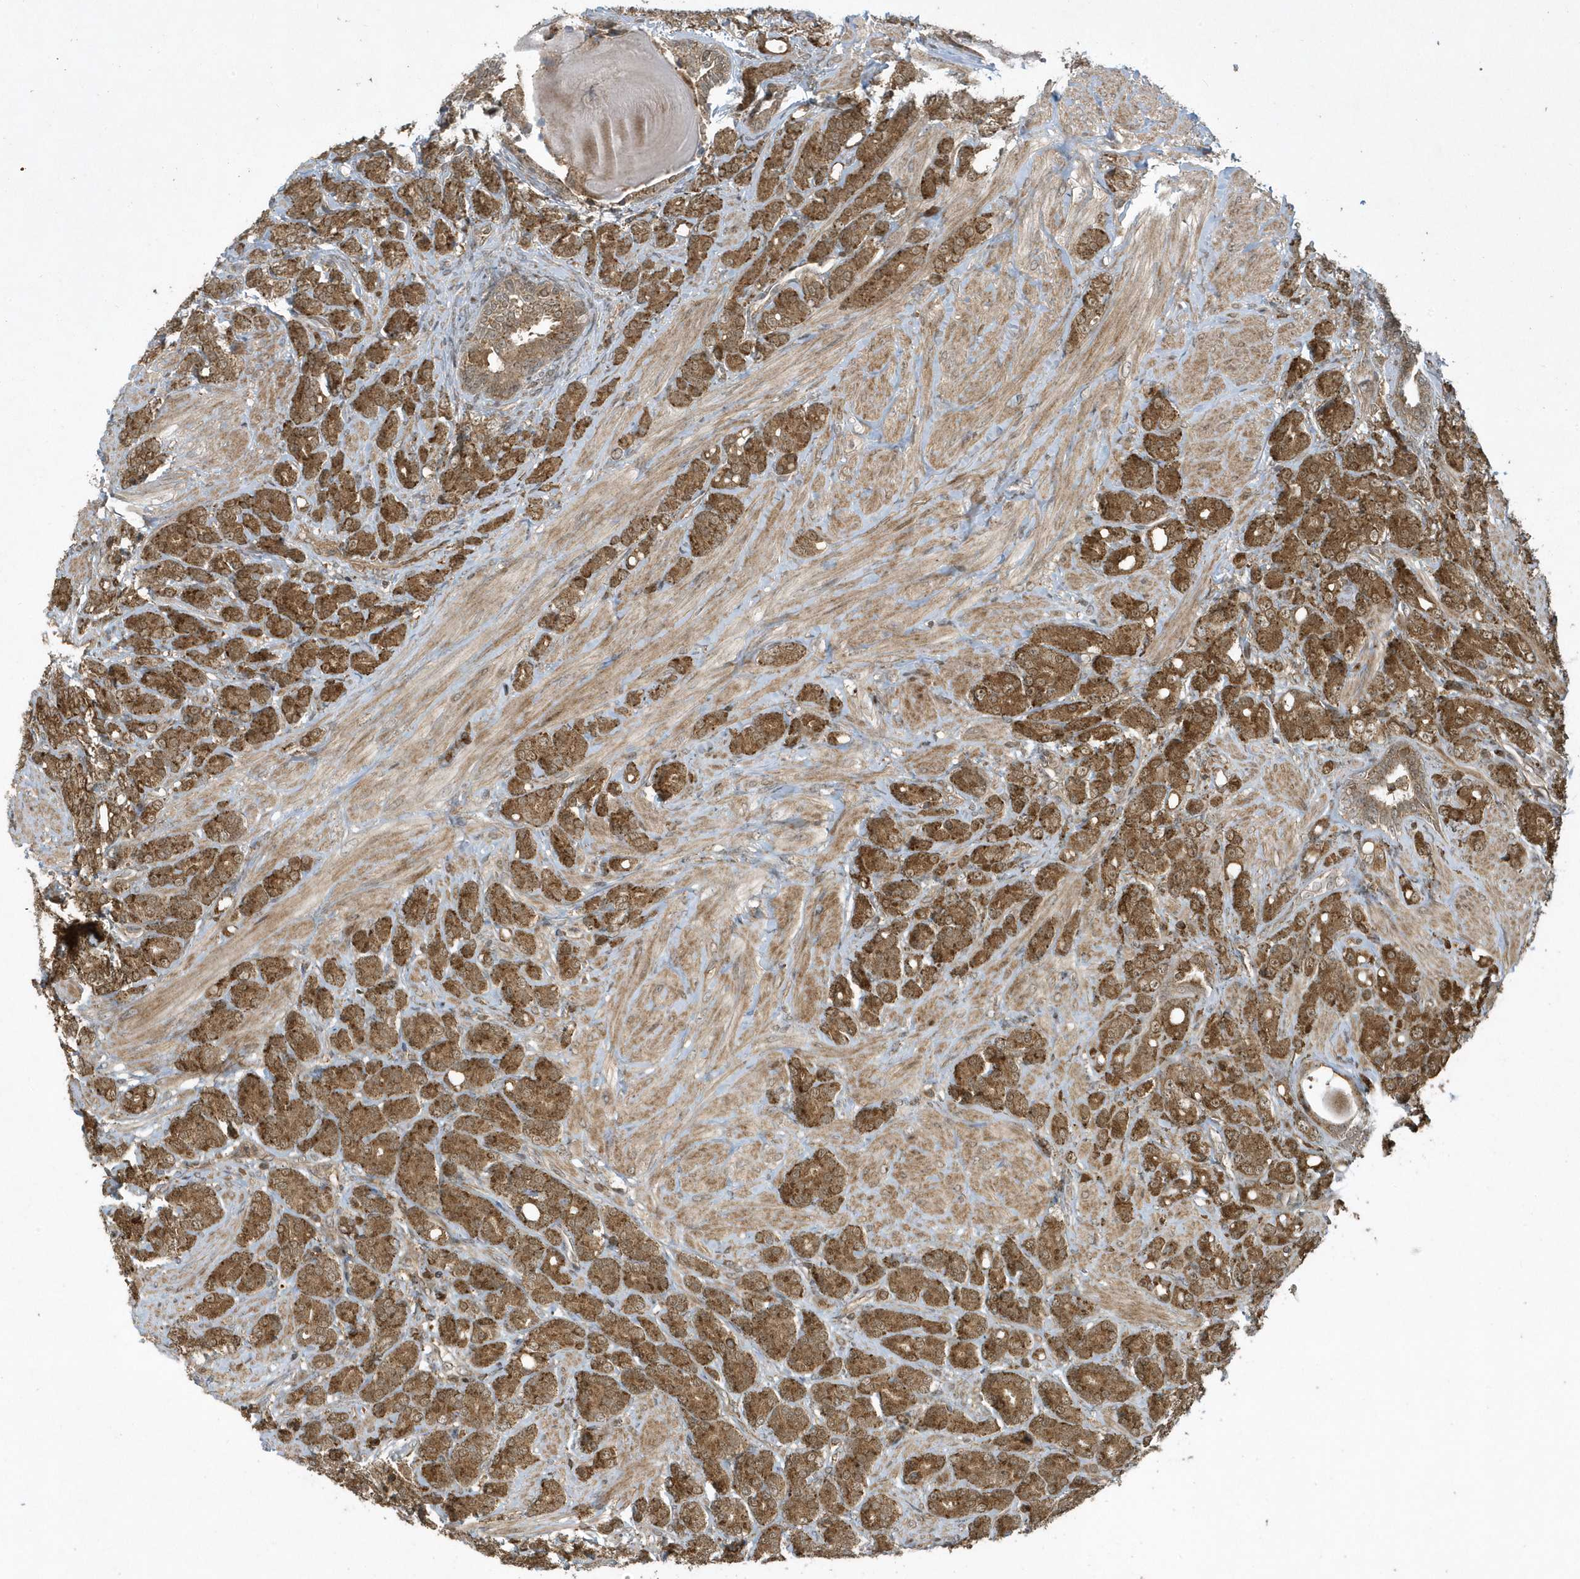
{"staining": {"intensity": "moderate", "quantity": ">75%", "location": "cytoplasmic/membranous"}, "tissue": "prostate cancer", "cell_type": "Tumor cells", "image_type": "cancer", "snomed": [{"axis": "morphology", "description": "Adenocarcinoma, High grade"}, {"axis": "topography", "description": "Prostate"}], "caption": "The photomicrograph reveals staining of prostate adenocarcinoma (high-grade), revealing moderate cytoplasmic/membranous protein expression (brown color) within tumor cells. (IHC, brightfield microscopy, high magnification).", "gene": "STAMBP", "patient": {"sex": "male", "age": 62}}